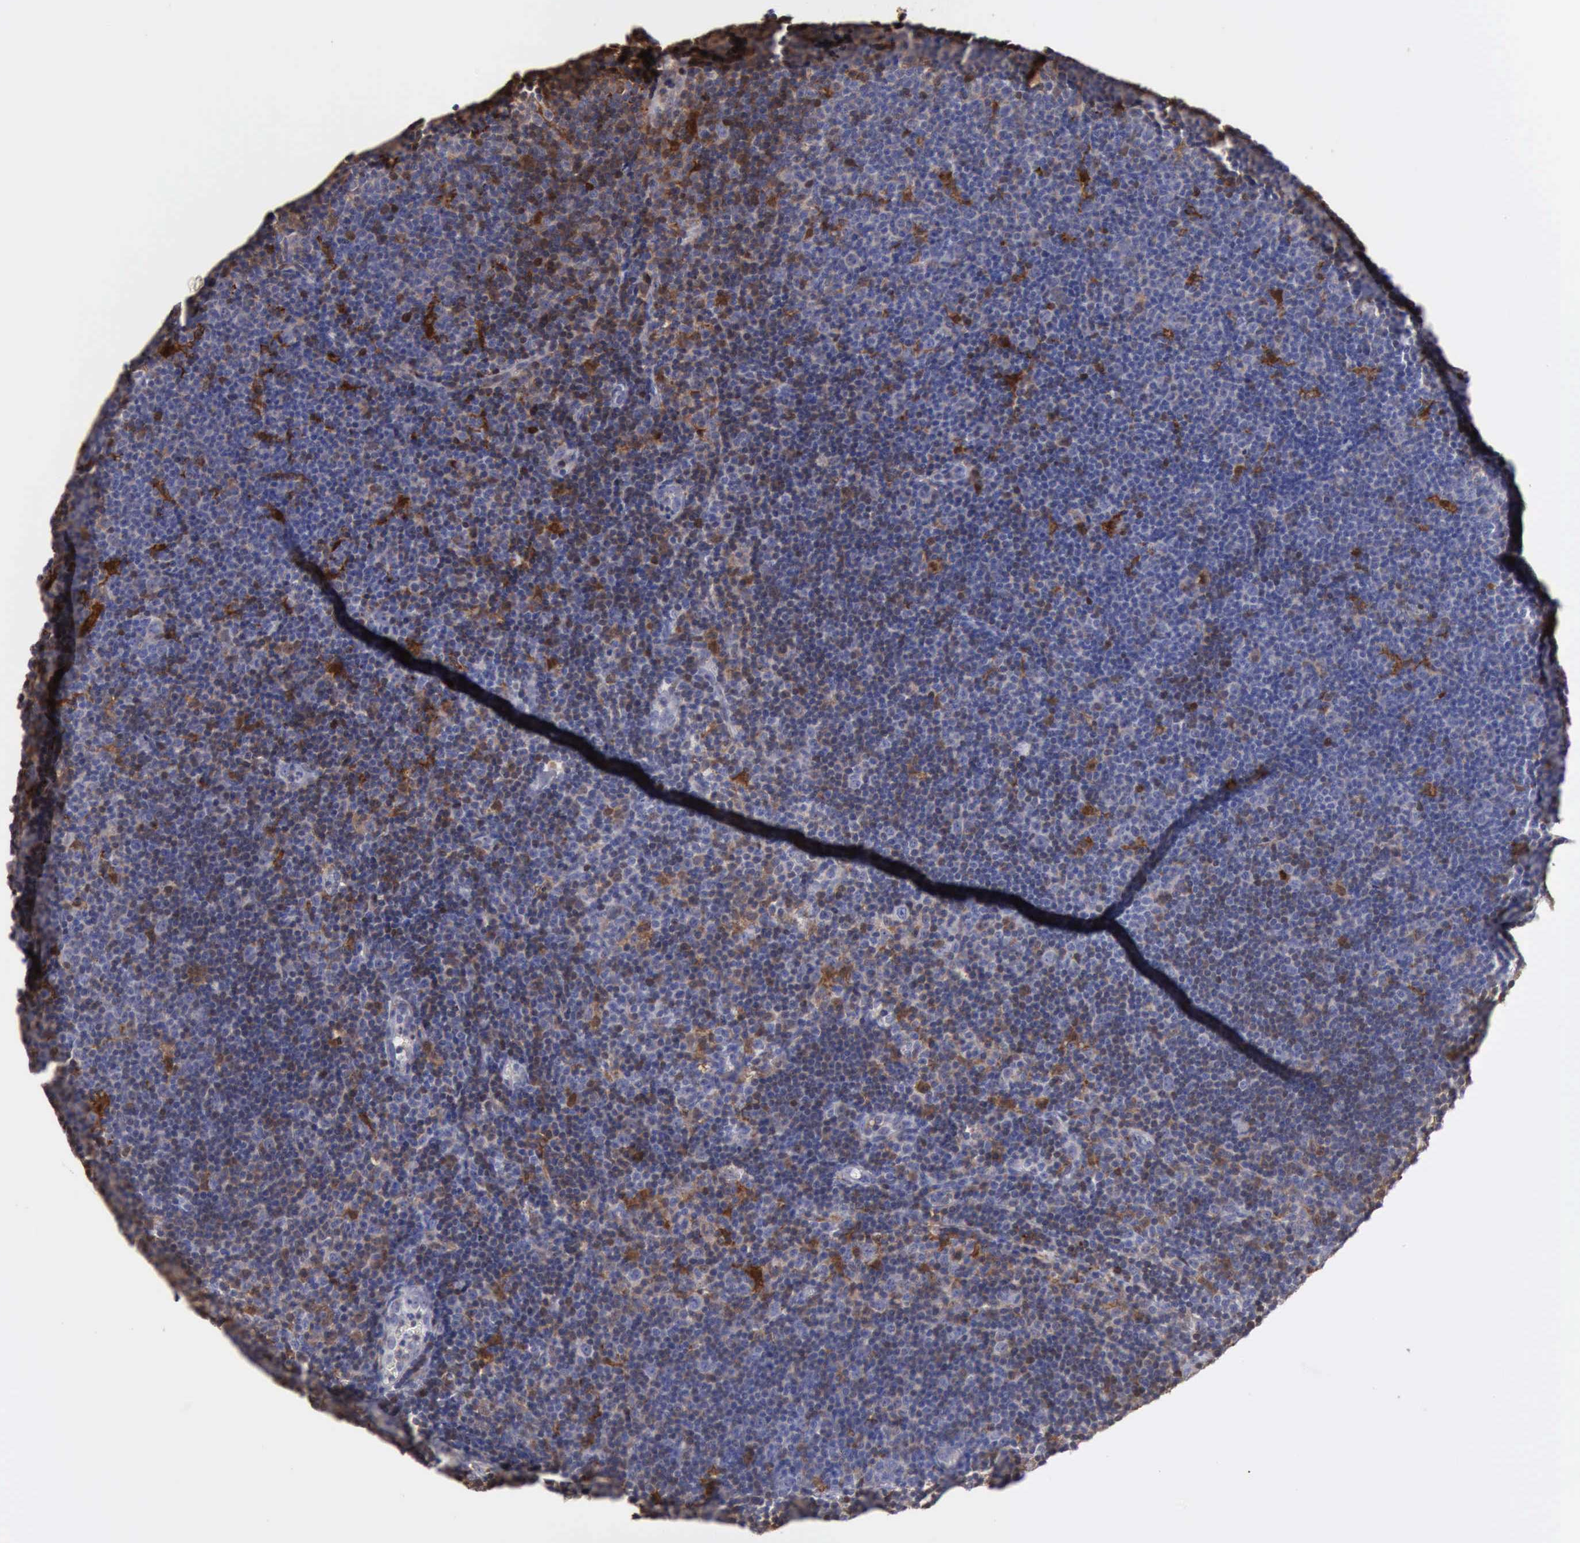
{"staining": {"intensity": "negative", "quantity": "none", "location": "none"}, "tissue": "lymphoma", "cell_type": "Tumor cells", "image_type": "cancer", "snomed": [{"axis": "morphology", "description": "Malignant lymphoma, non-Hodgkin's type, Low grade"}, {"axis": "topography", "description": "Lymph node"}], "caption": "Tumor cells show no significant expression in malignant lymphoma, non-Hodgkin's type (low-grade).", "gene": "STAT1", "patient": {"sex": "male", "age": 49}}